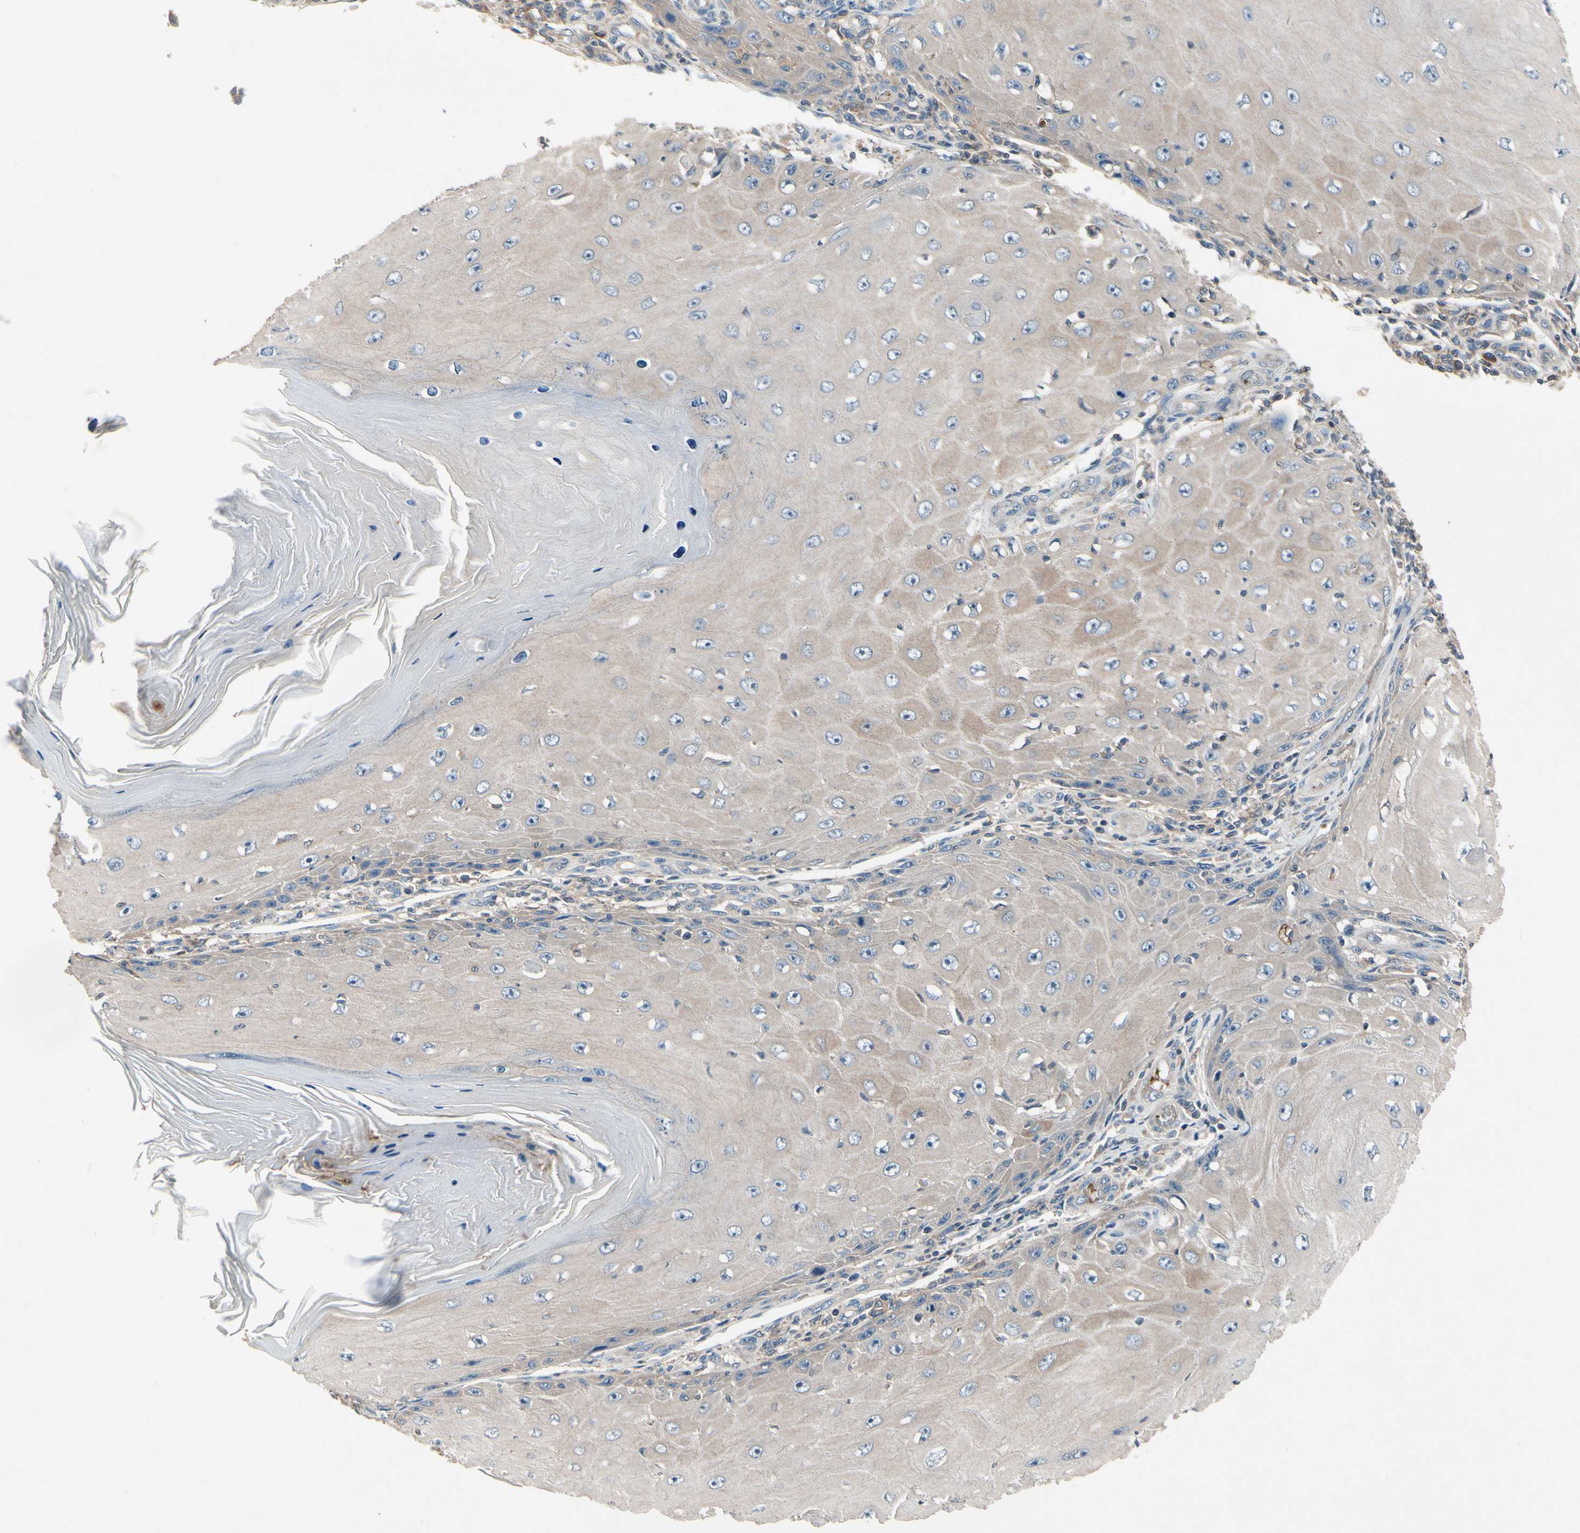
{"staining": {"intensity": "weak", "quantity": "25%-75%", "location": "cytoplasmic/membranous"}, "tissue": "skin cancer", "cell_type": "Tumor cells", "image_type": "cancer", "snomed": [{"axis": "morphology", "description": "Squamous cell carcinoma, NOS"}, {"axis": "topography", "description": "Skin"}], "caption": "A histopathology image of skin cancer (squamous cell carcinoma) stained for a protein displays weak cytoplasmic/membranous brown staining in tumor cells.", "gene": "IL1RL1", "patient": {"sex": "female", "age": 73}}